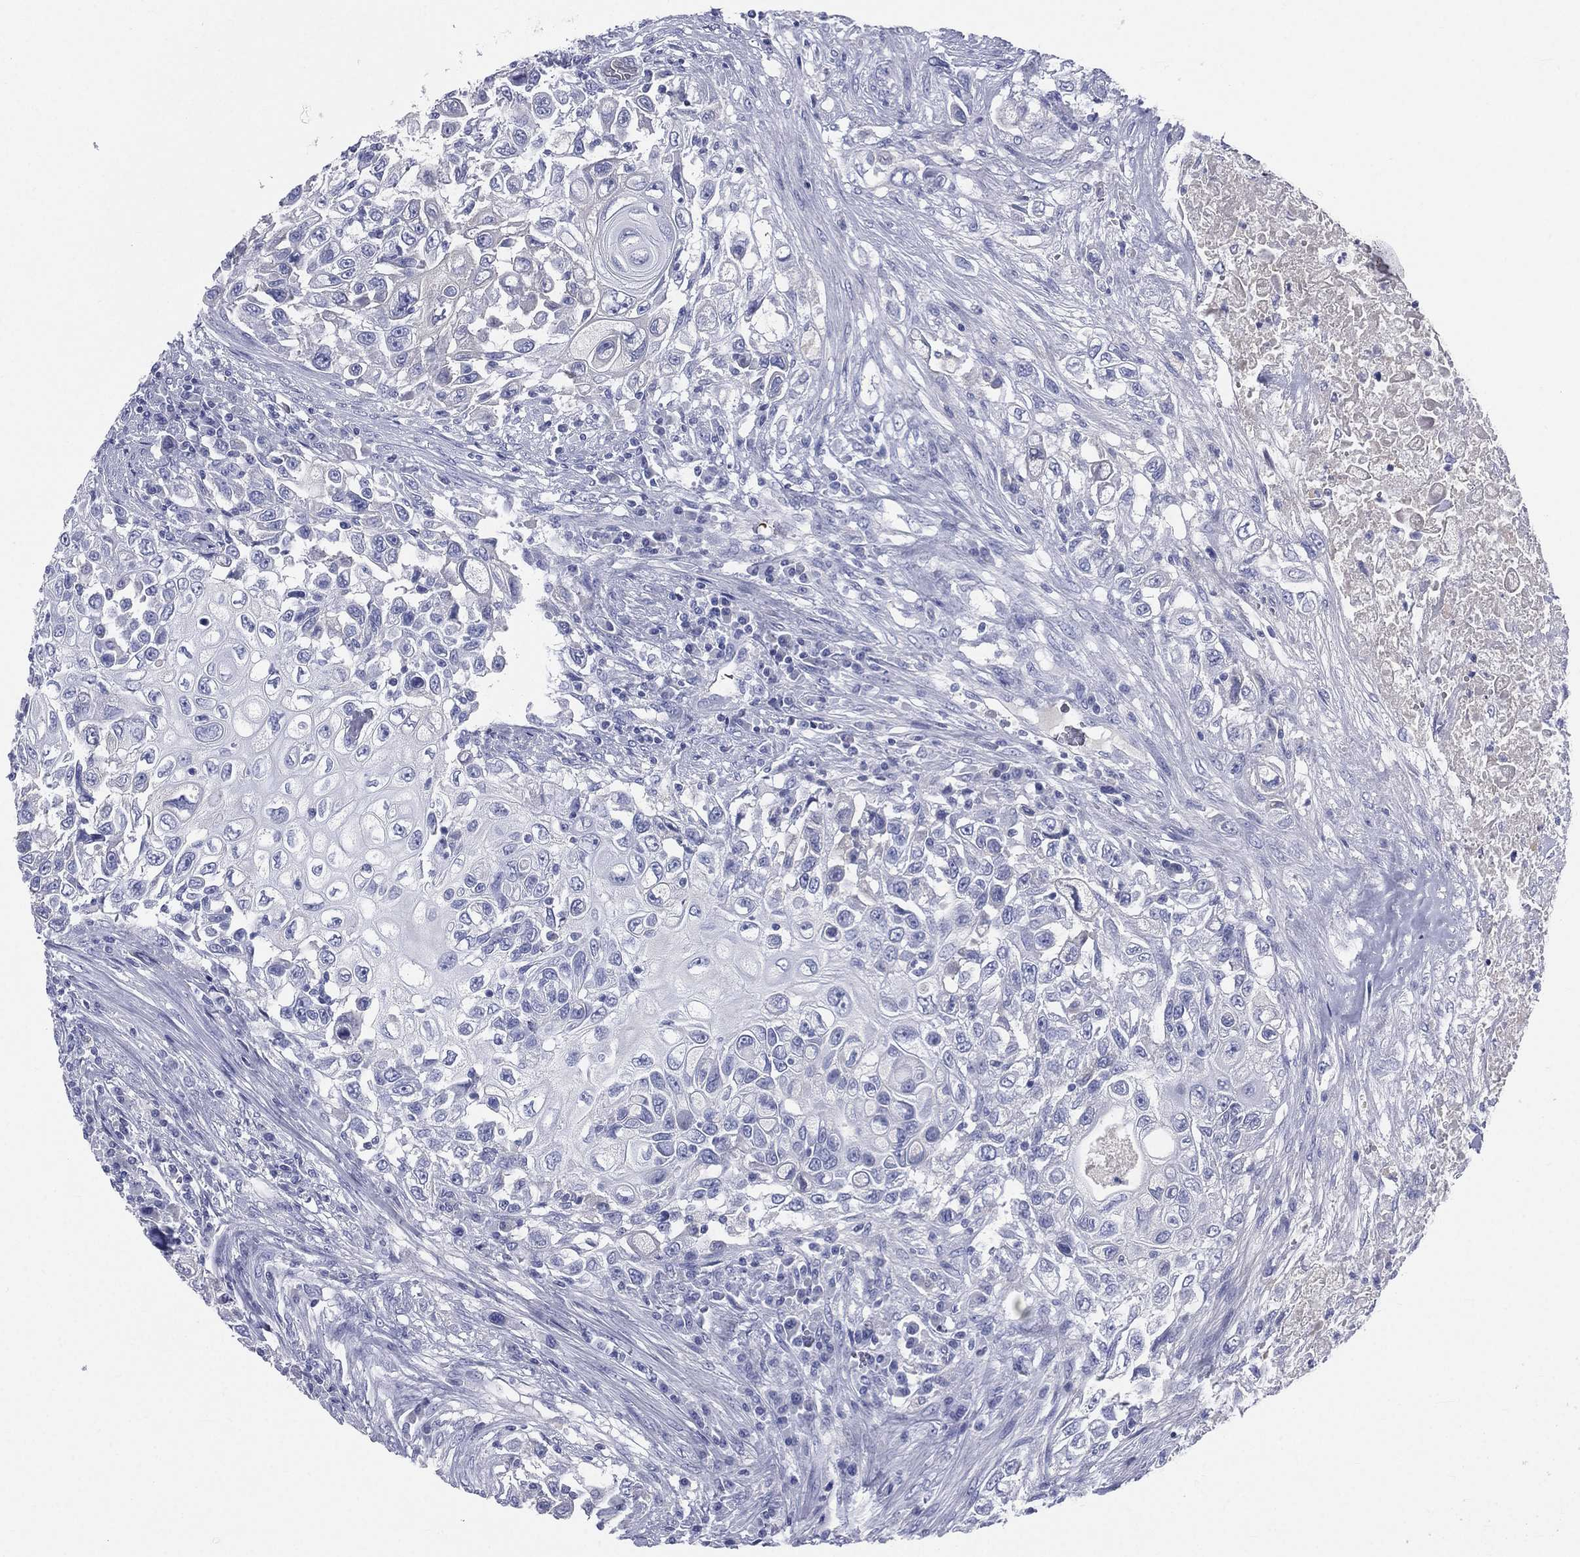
{"staining": {"intensity": "negative", "quantity": "none", "location": "none"}, "tissue": "urothelial cancer", "cell_type": "Tumor cells", "image_type": "cancer", "snomed": [{"axis": "morphology", "description": "Urothelial carcinoma, High grade"}, {"axis": "topography", "description": "Urinary bladder"}], "caption": "Immunohistochemistry (IHC) of high-grade urothelial carcinoma shows no staining in tumor cells. The staining is performed using DAB brown chromogen with nuclei counter-stained in using hematoxylin.", "gene": "HP", "patient": {"sex": "female", "age": 56}}